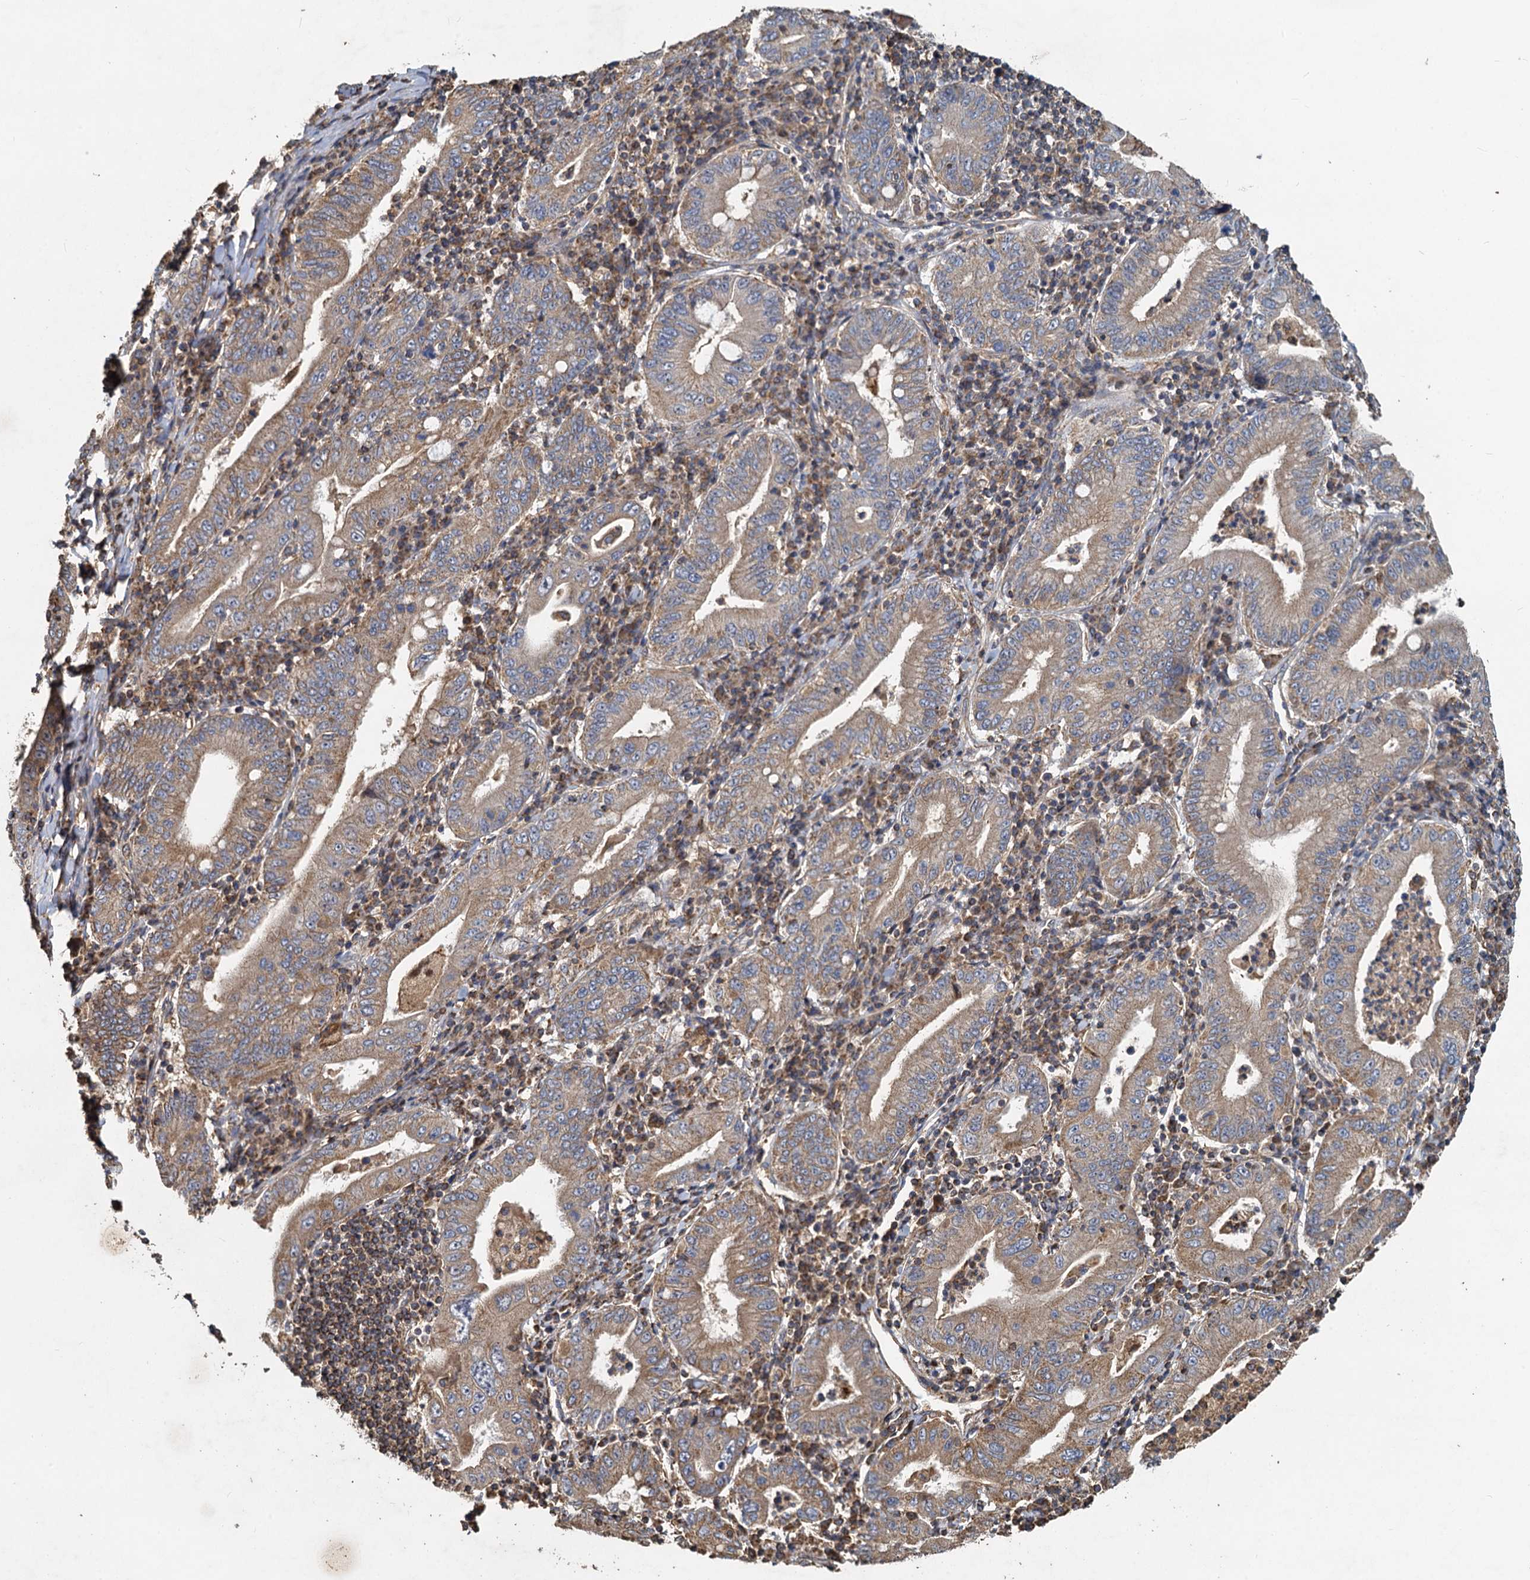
{"staining": {"intensity": "moderate", "quantity": ">75%", "location": "cytoplasmic/membranous"}, "tissue": "stomach cancer", "cell_type": "Tumor cells", "image_type": "cancer", "snomed": [{"axis": "morphology", "description": "Normal tissue, NOS"}, {"axis": "morphology", "description": "Adenocarcinoma, NOS"}, {"axis": "topography", "description": "Esophagus"}, {"axis": "topography", "description": "Stomach, upper"}, {"axis": "topography", "description": "Peripheral nerve tissue"}], "caption": "Adenocarcinoma (stomach) was stained to show a protein in brown. There is medium levels of moderate cytoplasmic/membranous staining in approximately >75% of tumor cells.", "gene": "SDS", "patient": {"sex": "male", "age": 62}}